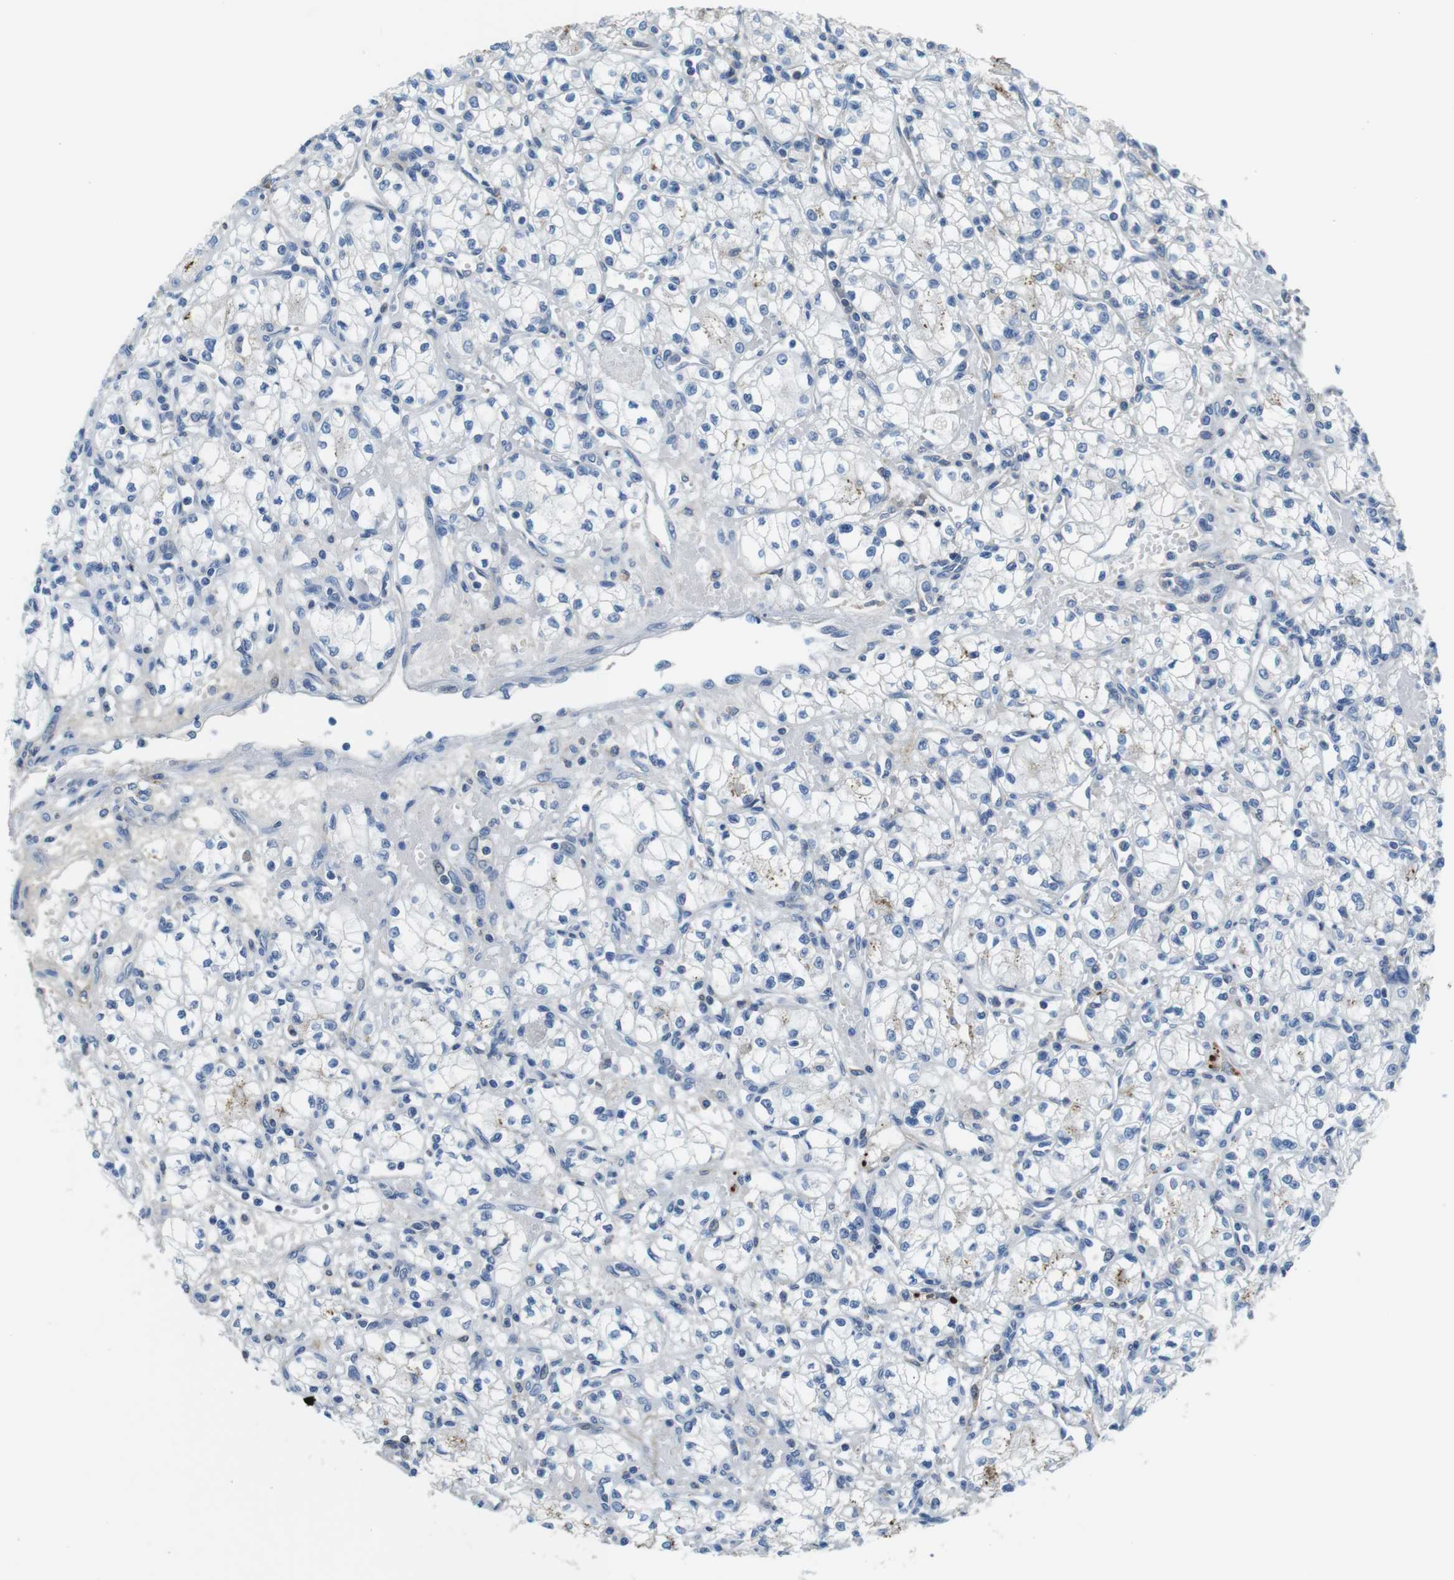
{"staining": {"intensity": "negative", "quantity": "none", "location": "none"}, "tissue": "renal cancer", "cell_type": "Tumor cells", "image_type": "cancer", "snomed": [{"axis": "morphology", "description": "Normal tissue, NOS"}, {"axis": "morphology", "description": "Adenocarcinoma, NOS"}, {"axis": "topography", "description": "Kidney"}], "caption": "High magnification brightfield microscopy of renal adenocarcinoma stained with DAB (brown) and counterstained with hematoxylin (blue): tumor cells show no significant staining.", "gene": "IGKC", "patient": {"sex": "male", "age": 59}}